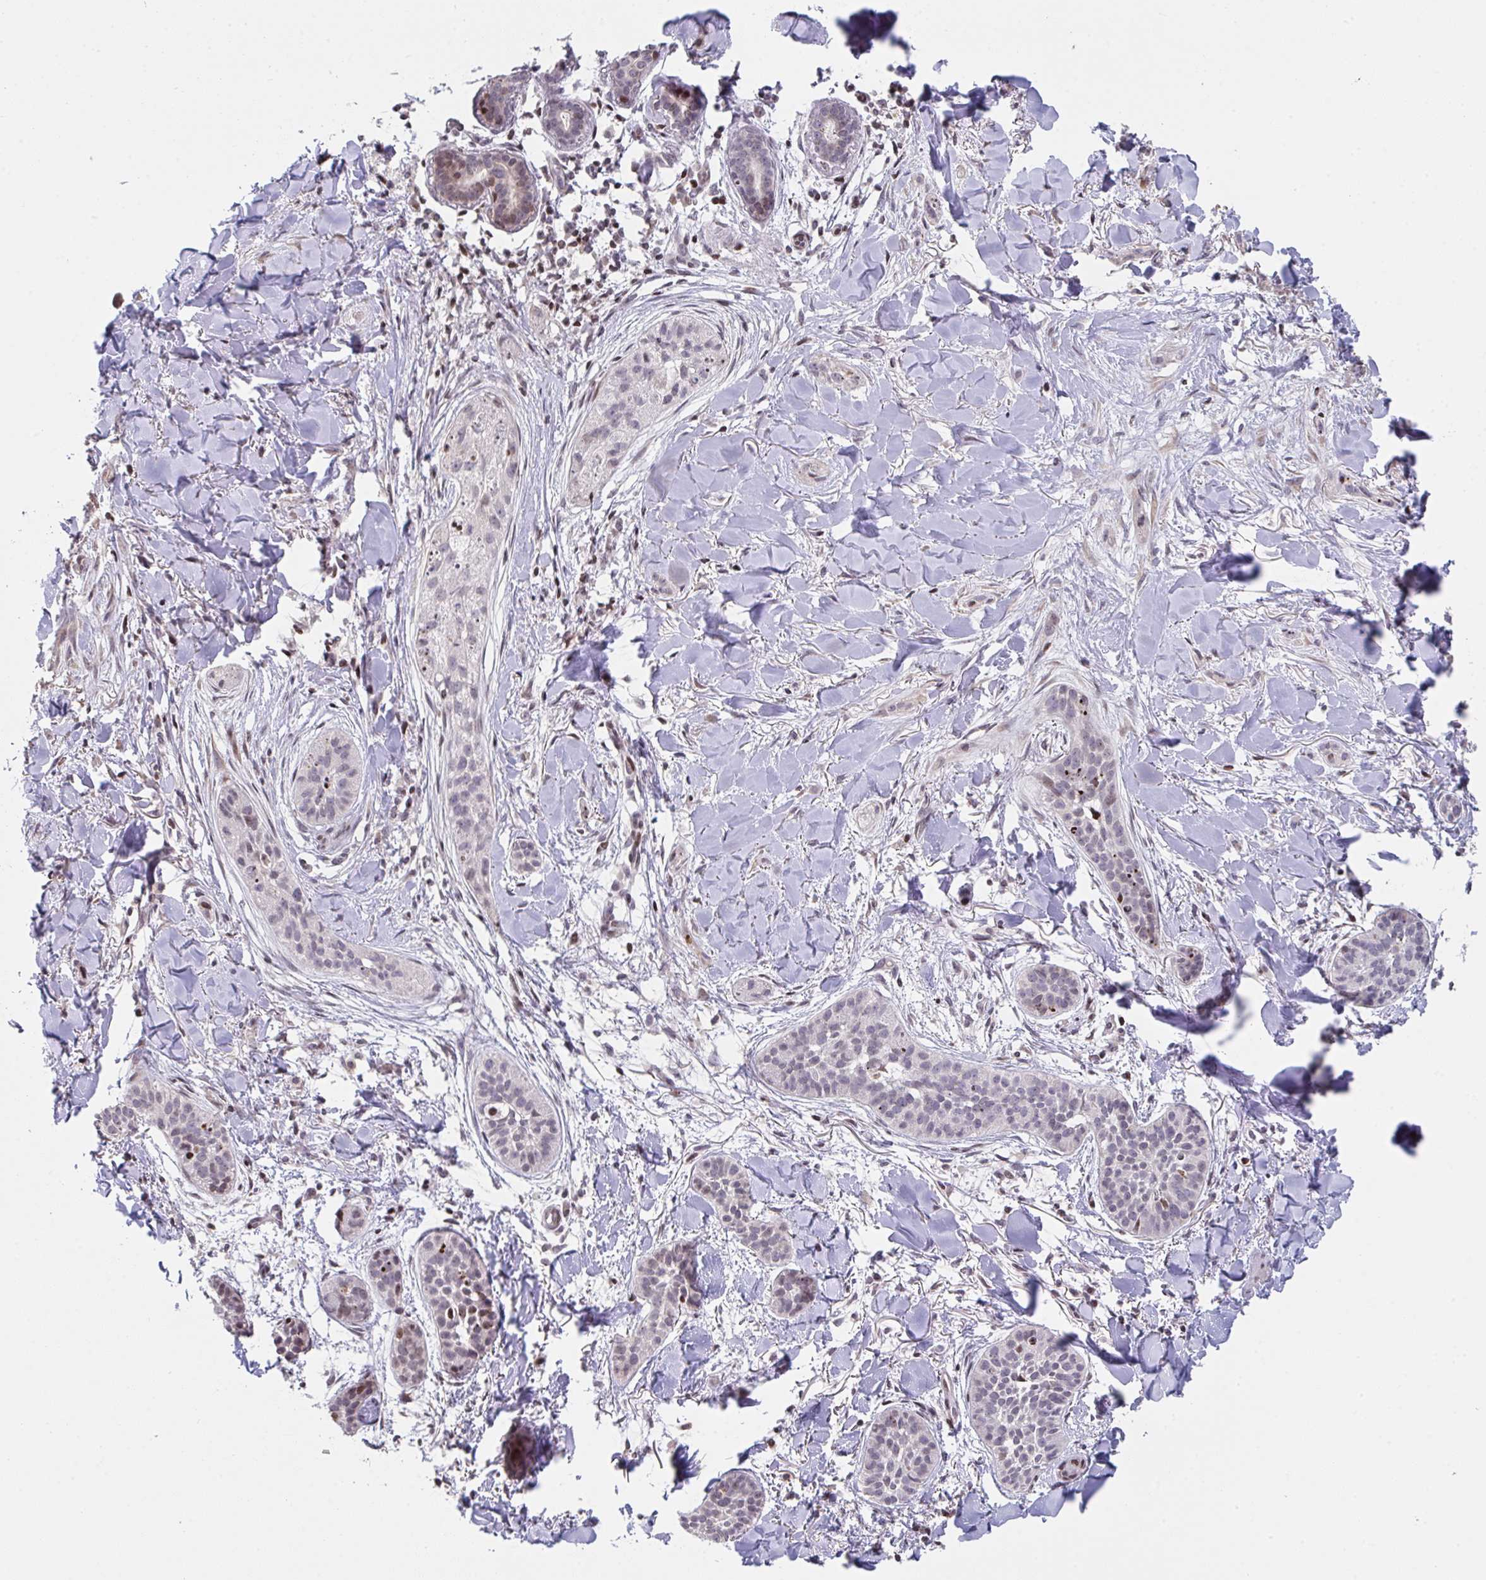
{"staining": {"intensity": "weak", "quantity": "<25%", "location": "nuclear"}, "tissue": "skin cancer", "cell_type": "Tumor cells", "image_type": "cancer", "snomed": [{"axis": "morphology", "description": "Basal cell carcinoma"}, {"axis": "topography", "description": "Skin"}], "caption": "The image demonstrates no staining of tumor cells in skin basal cell carcinoma. (IHC, brightfield microscopy, high magnification).", "gene": "PCDHB8", "patient": {"sex": "male", "age": 52}}